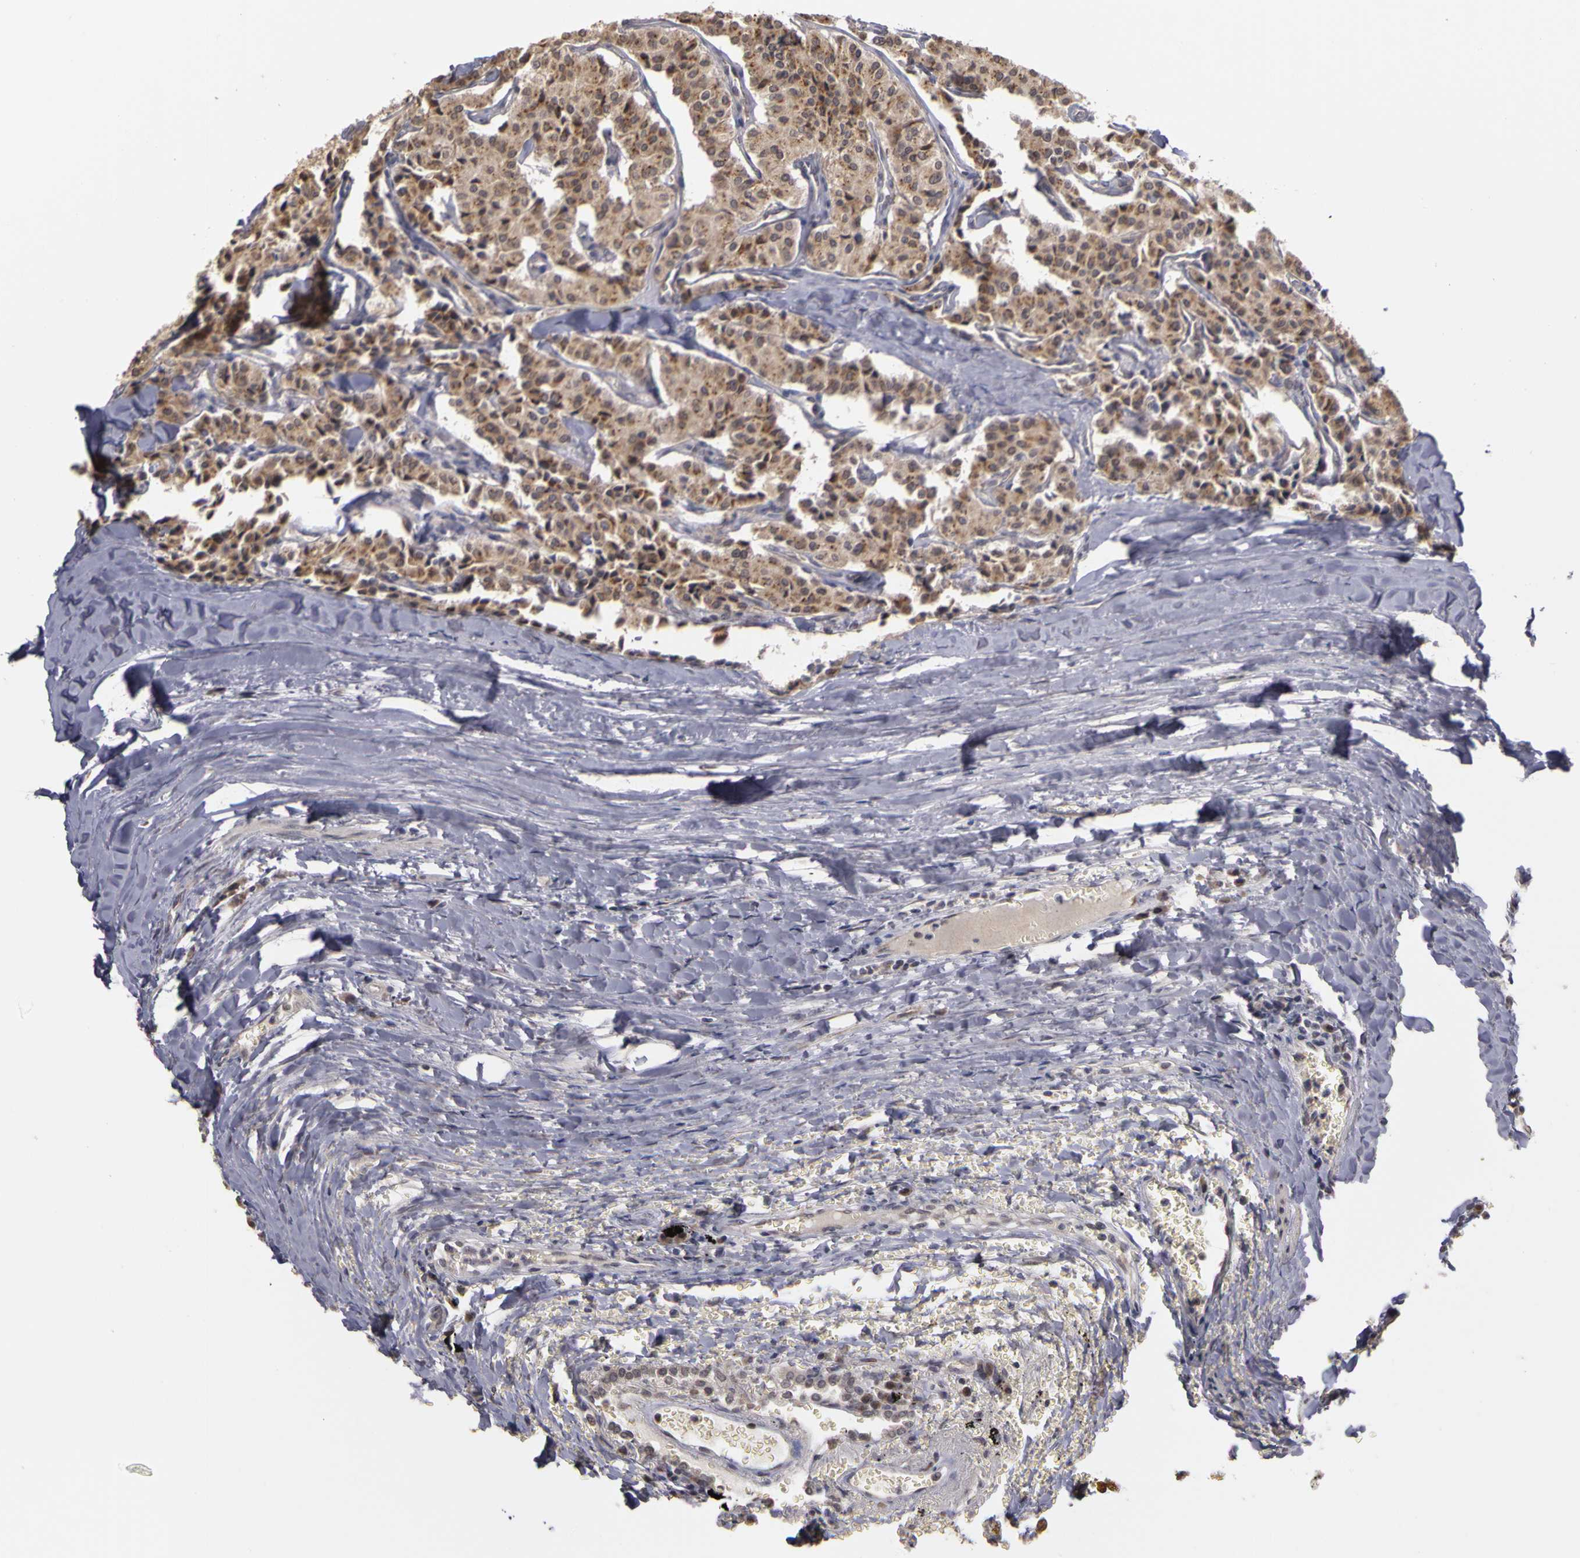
{"staining": {"intensity": "moderate", "quantity": ">75%", "location": "cytoplasmic/membranous"}, "tissue": "carcinoid", "cell_type": "Tumor cells", "image_type": "cancer", "snomed": [{"axis": "morphology", "description": "Carcinoid, malignant, NOS"}, {"axis": "topography", "description": "Bronchus"}], "caption": "The photomicrograph shows staining of malignant carcinoid, revealing moderate cytoplasmic/membranous protein positivity (brown color) within tumor cells.", "gene": "FRMD7", "patient": {"sex": "male", "age": 55}}